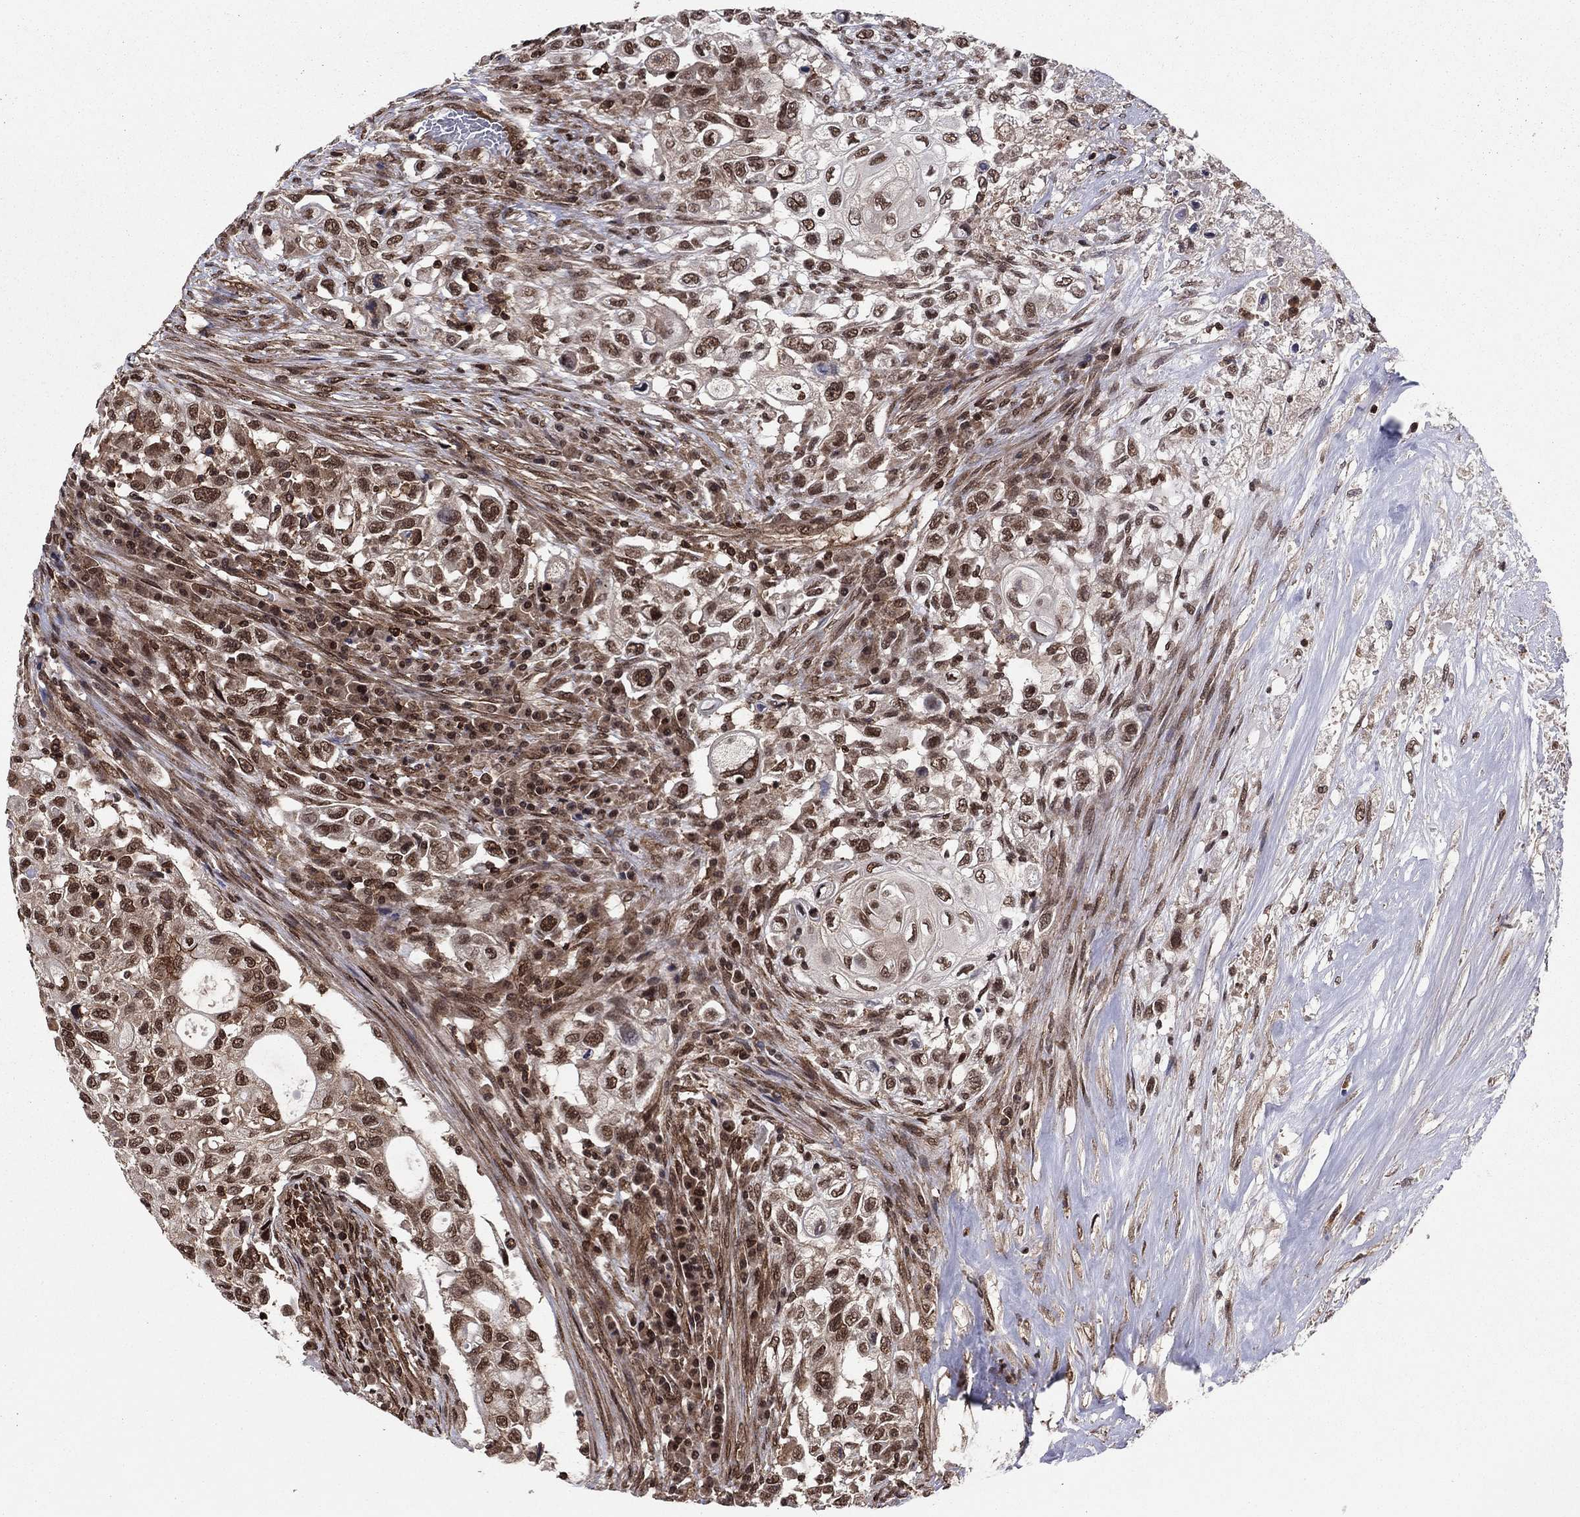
{"staining": {"intensity": "strong", "quantity": ">75%", "location": "cytoplasmic/membranous"}, "tissue": "urothelial cancer", "cell_type": "Tumor cells", "image_type": "cancer", "snomed": [{"axis": "morphology", "description": "Urothelial carcinoma, High grade"}, {"axis": "topography", "description": "Urinary bladder"}], "caption": "This histopathology image displays immunohistochemistry (IHC) staining of human urothelial cancer, with high strong cytoplasmic/membranous staining in approximately >75% of tumor cells.", "gene": "SSX2IP", "patient": {"sex": "female", "age": 56}}